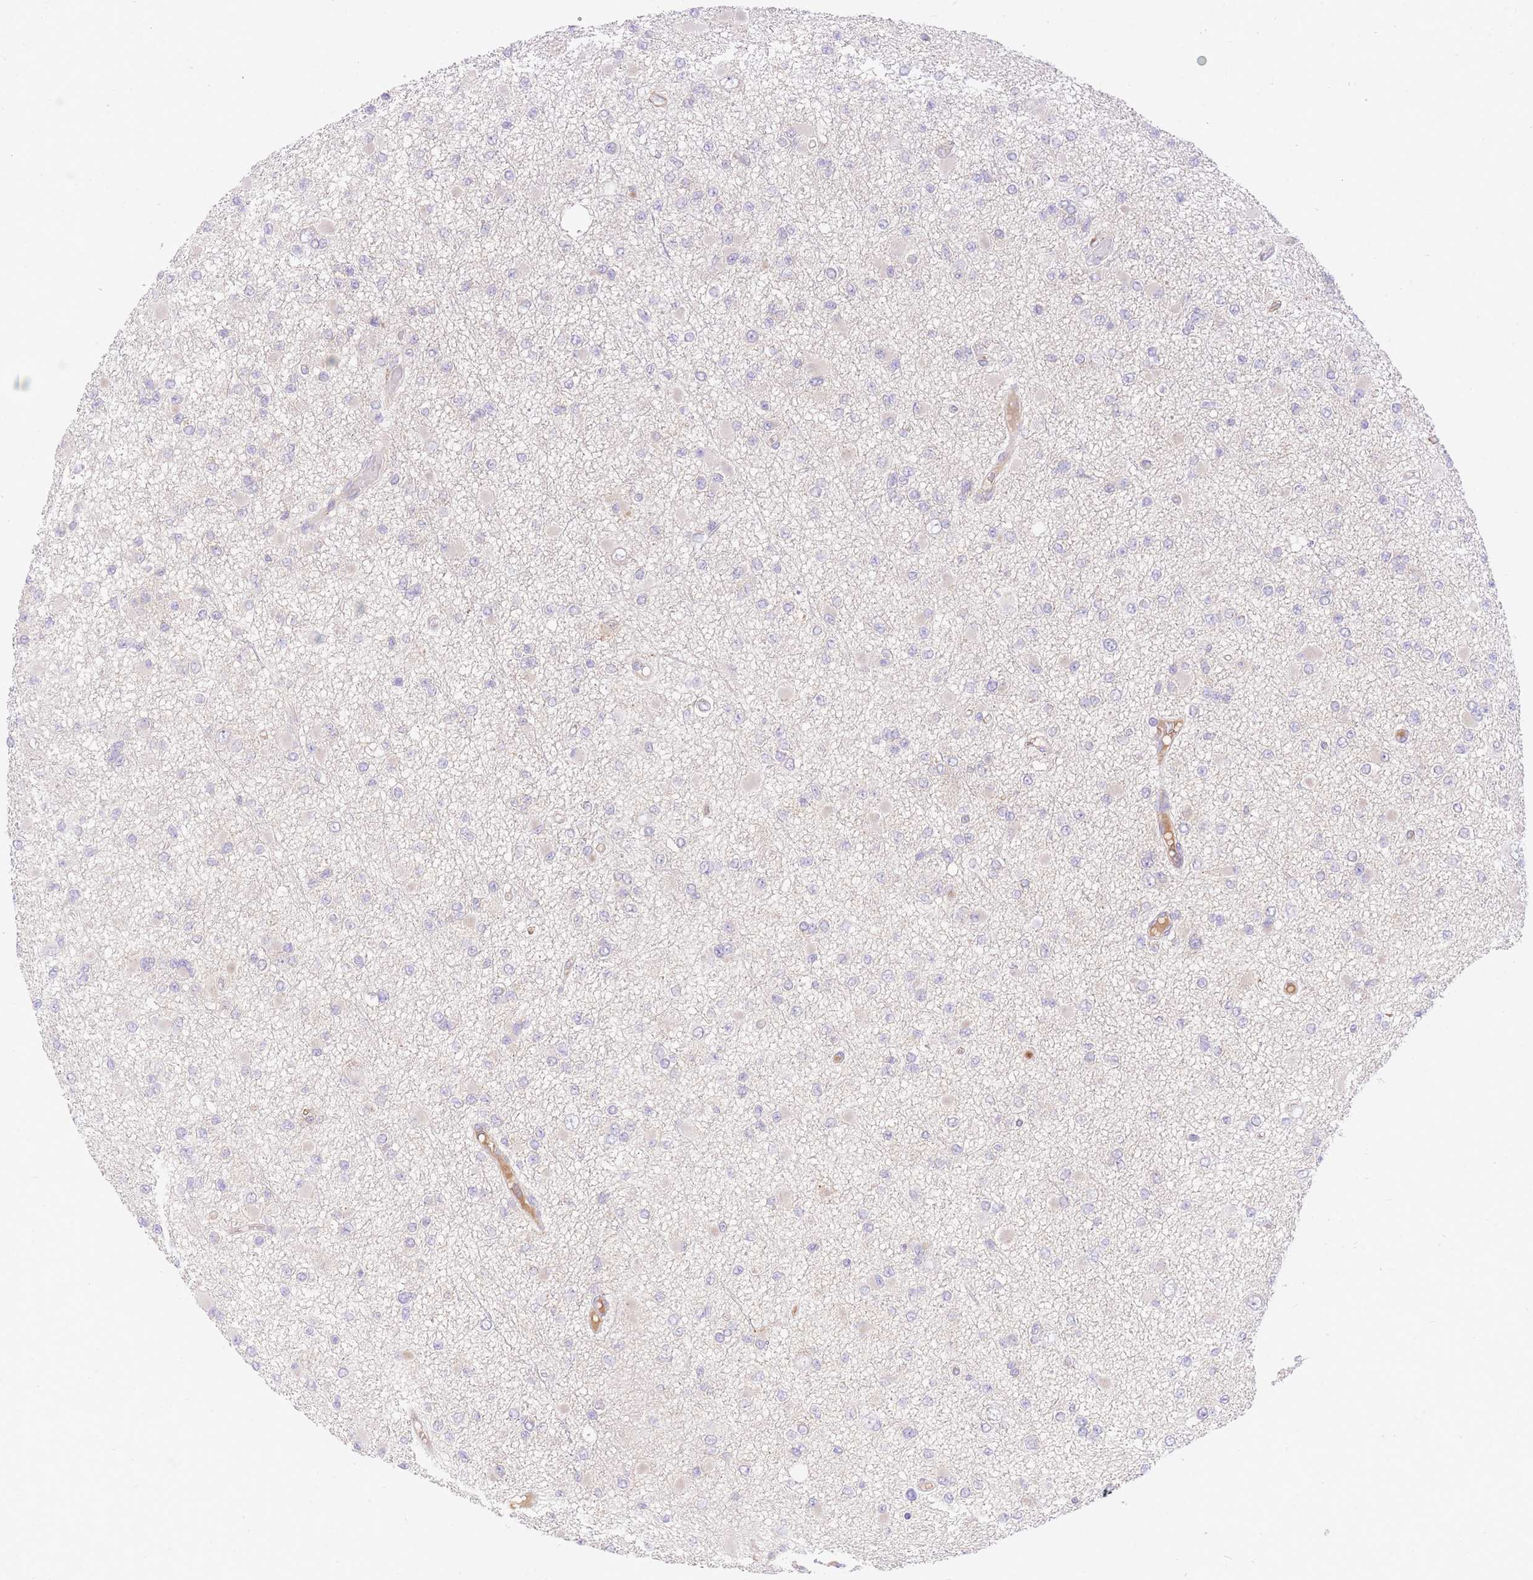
{"staining": {"intensity": "negative", "quantity": "none", "location": "none"}, "tissue": "glioma", "cell_type": "Tumor cells", "image_type": "cancer", "snomed": [{"axis": "morphology", "description": "Glioma, malignant, Low grade"}, {"axis": "topography", "description": "Brain"}], "caption": "Photomicrograph shows no significant protein staining in tumor cells of malignant low-grade glioma.", "gene": "LIPH", "patient": {"sex": "female", "age": 22}}